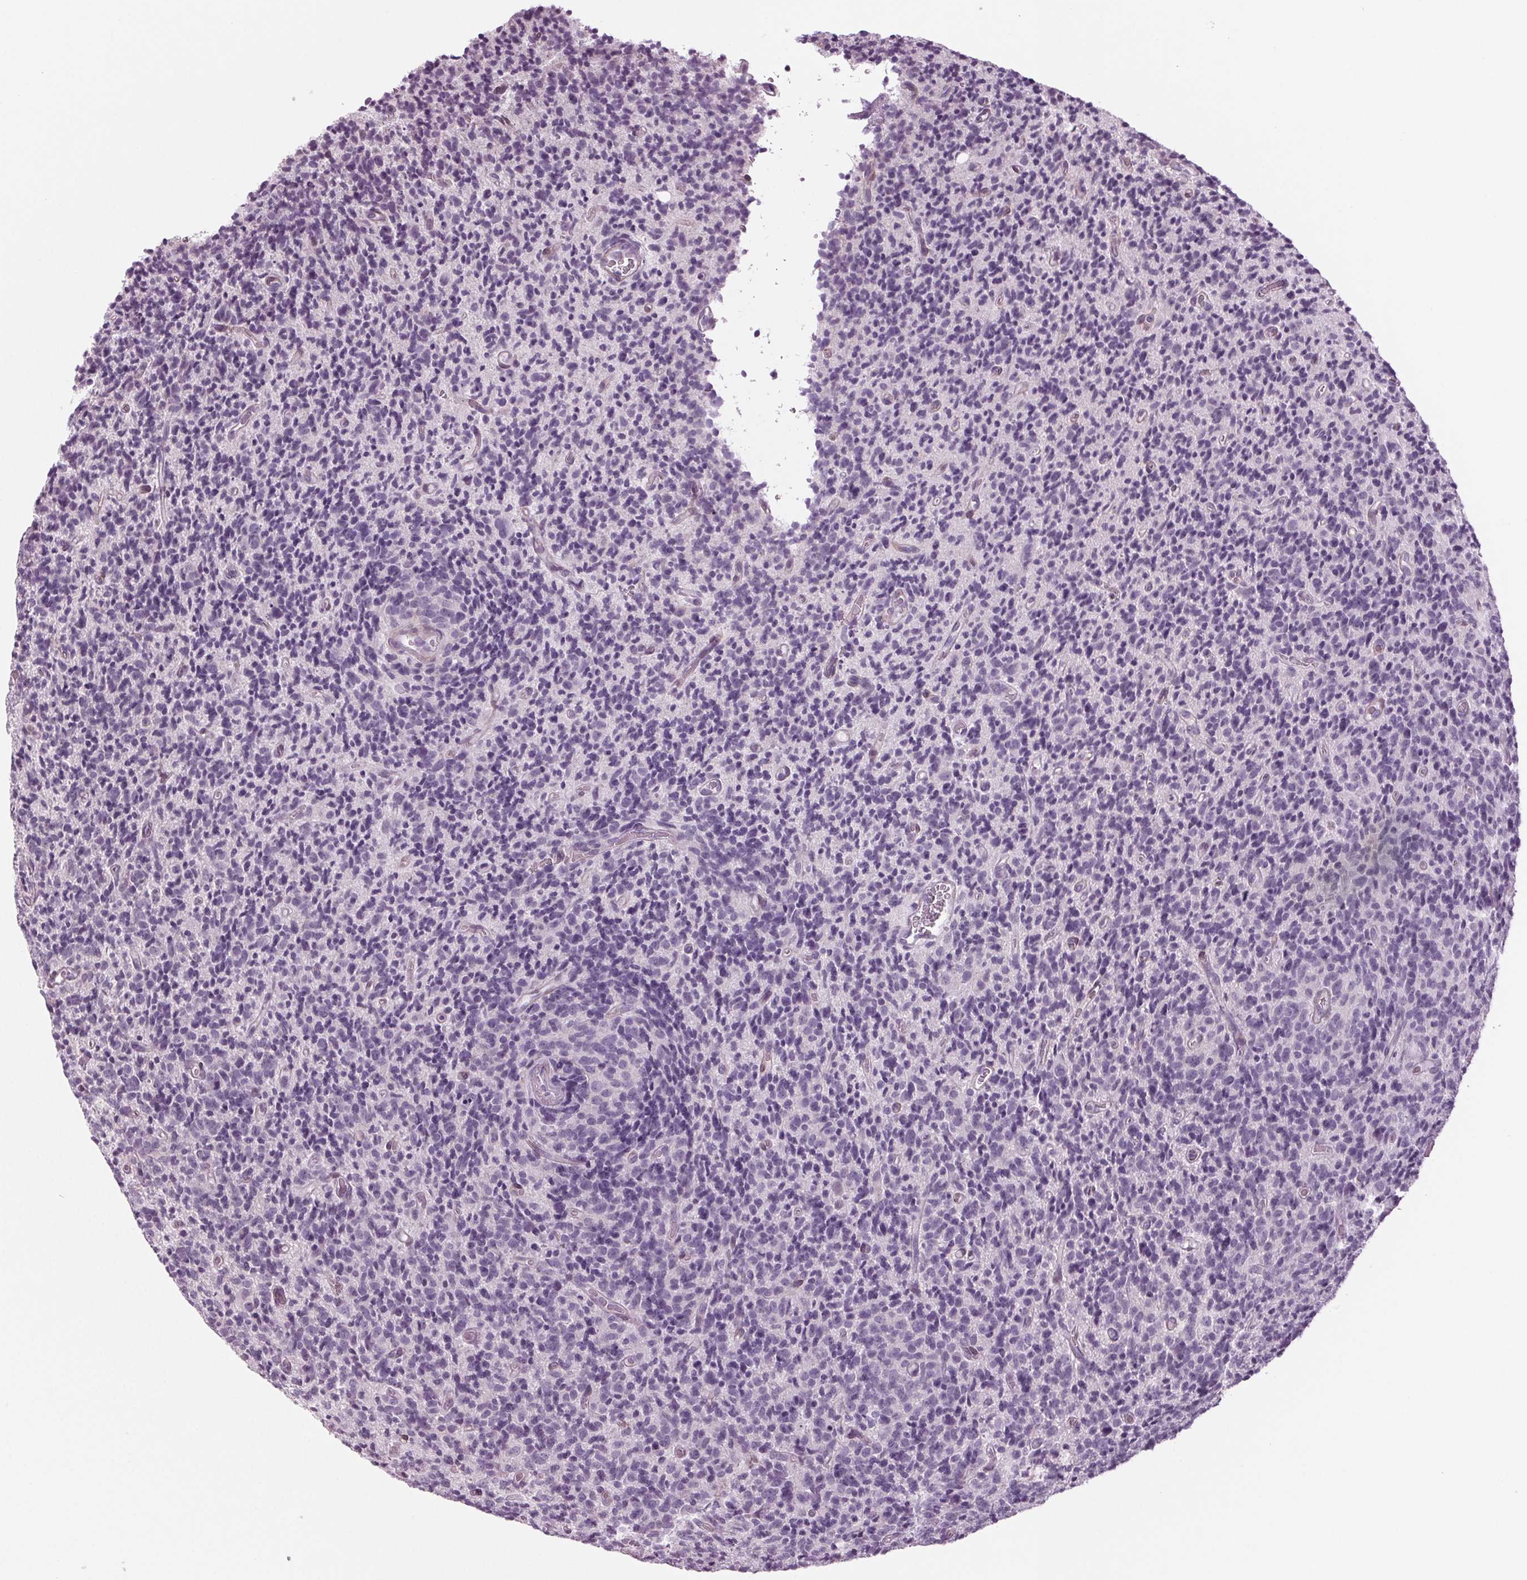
{"staining": {"intensity": "negative", "quantity": "none", "location": "none"}, "tissue": "glioma", "cell_type": "Tumor cells", "image_type": "cancer", "snomed": [{"axis": "morphology", "description": "Glioma, malignant, High grade"}, {"axis": "topography", "description": "Brain"}], "caption": "A high-resolution histopathology image shows immunohistochemistry staining of malignant high-grade glioma, which displays no significant positivity in tumor cells.", "gene": "BHLHE22", "patient": {"sex": "male", "age": 76}}